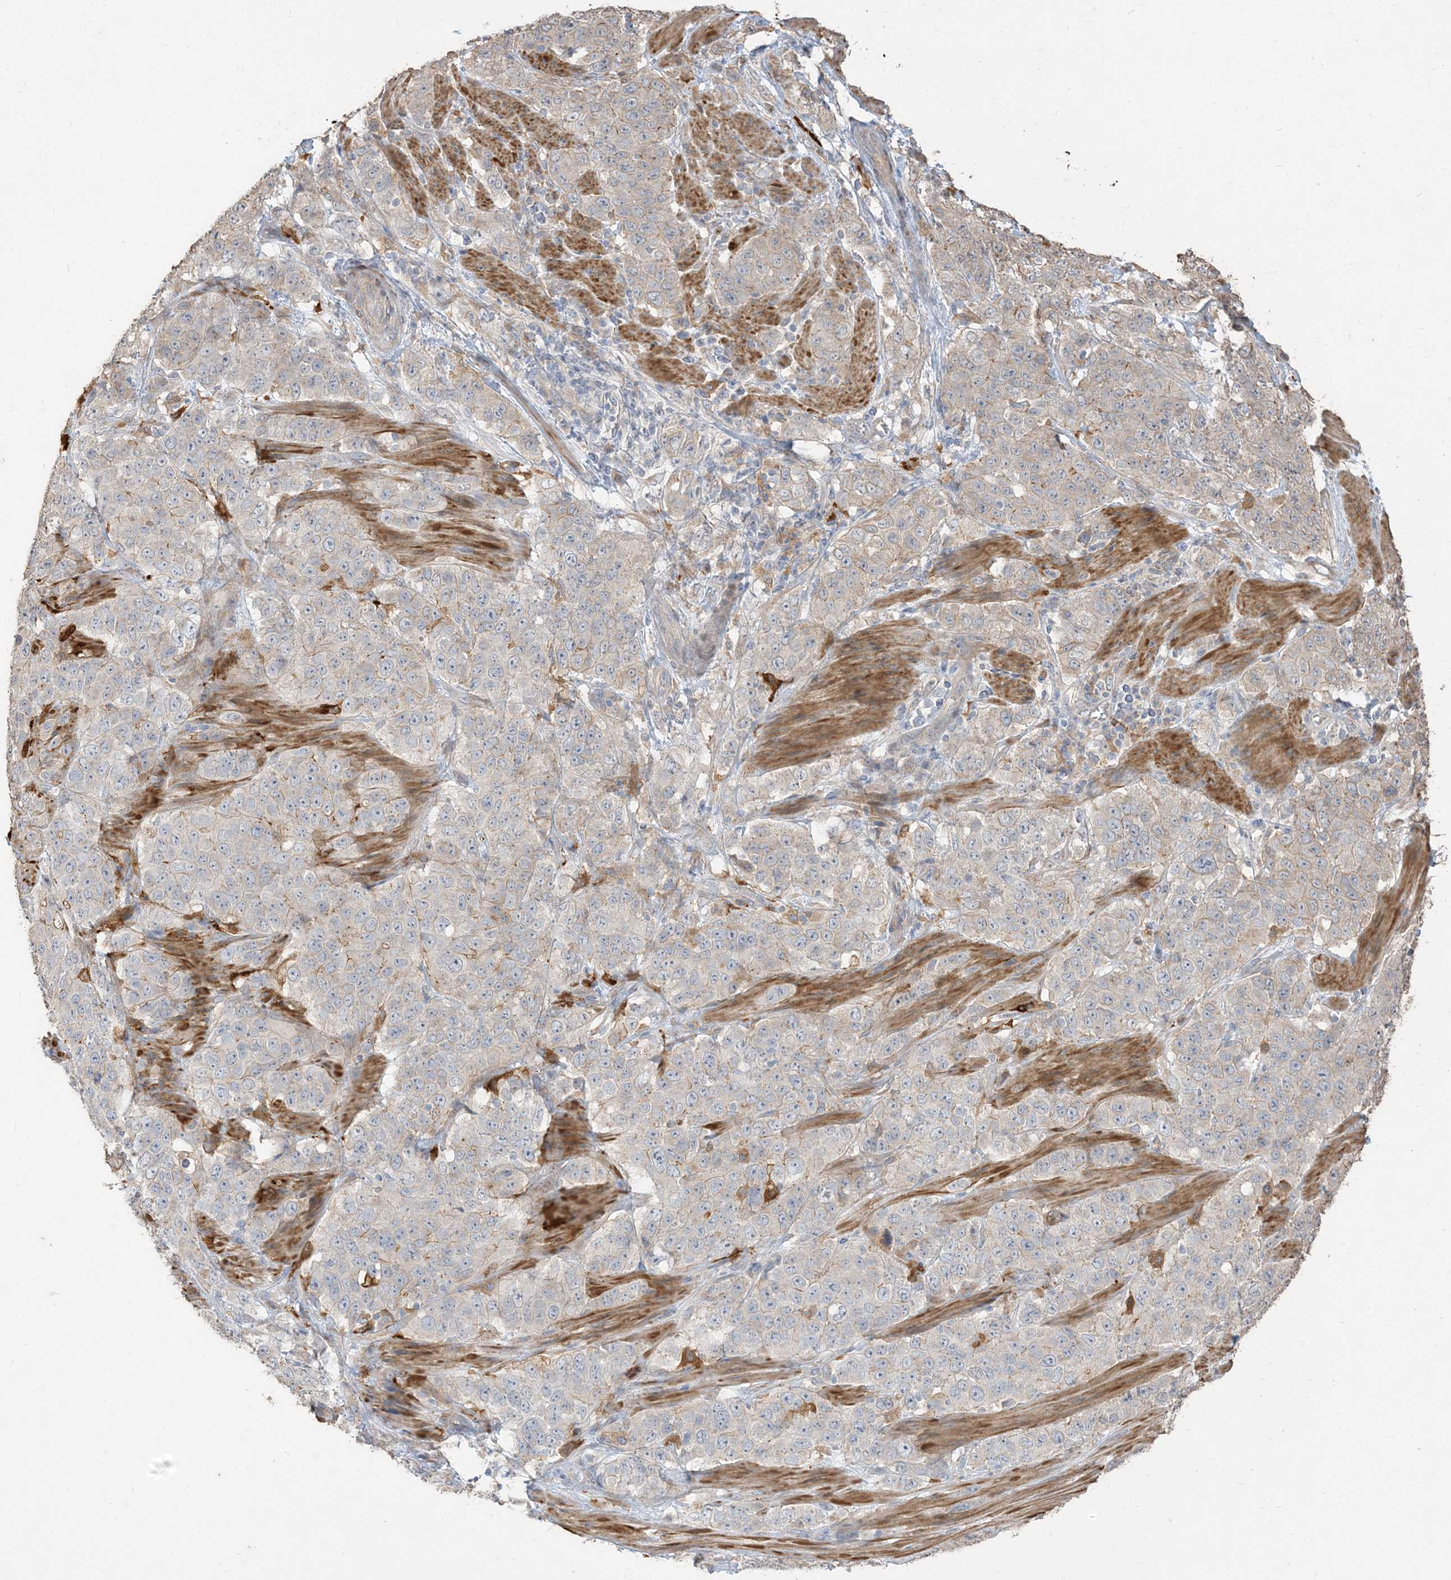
{"staining": {"intensity": "weak", "quantity": "<25%", "location": "cytoplasmic/membranous"}, "tissue": "stomach cancer", "cell_type": "Tumor cells", "image_type": "cancer", "snomed": [{"axis": "morphology", "description": "Adenocarcinoma, NOS"}, {"axis": "topography", "description": "Stomach"}], "caption": "Immunohistochemistry micrograph of neoplastic tissue: human stomach adenocarcinoma stained with DAB displays no significant protein positivity in tumor cells.", "gene": "RNF175", "patient": {"sex": "male", "age": 48}}